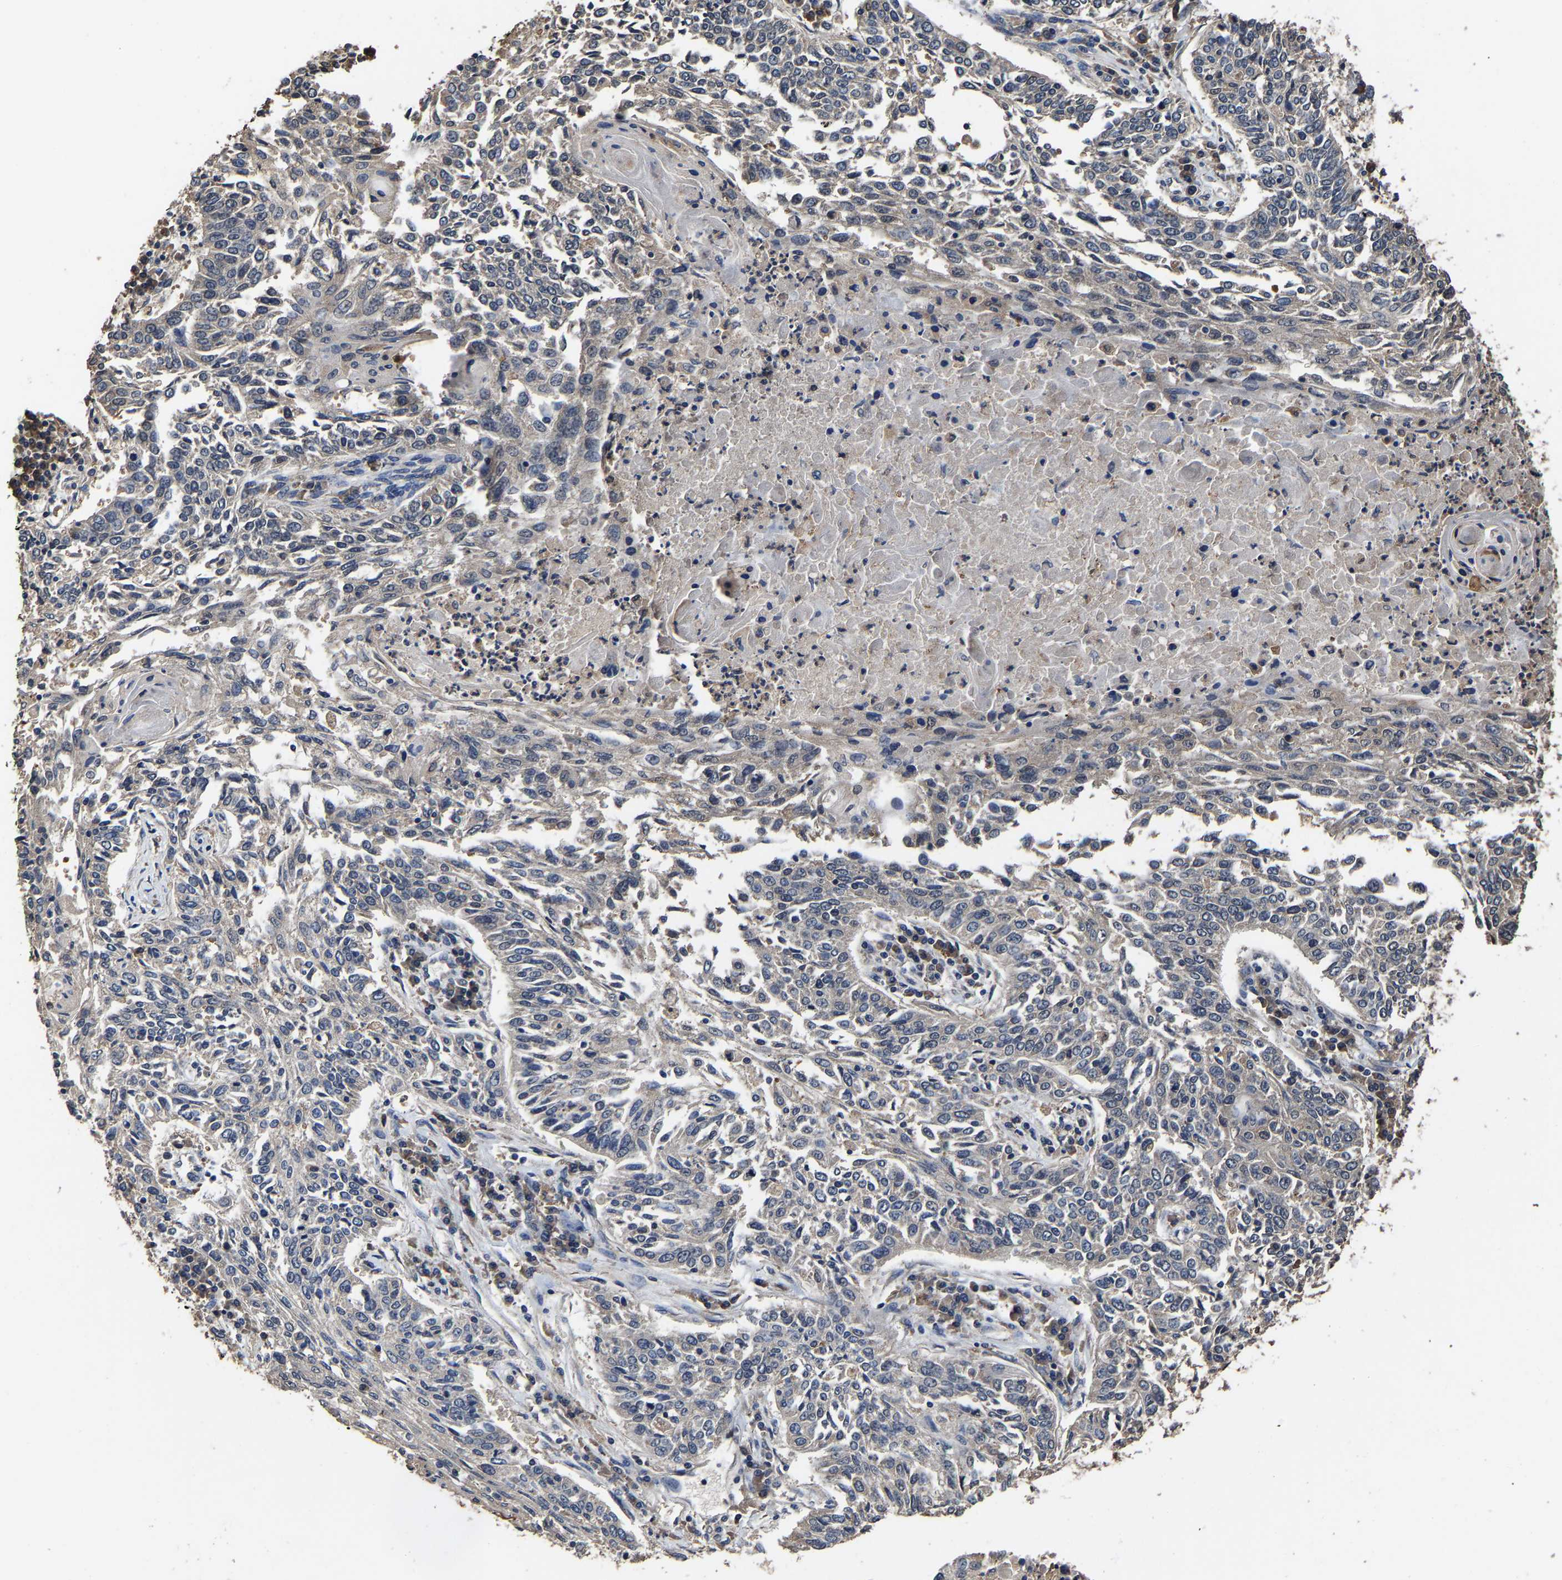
{"staining": {"intensity": "negative", "quantity": "none", "location": "none"}, "tissue": "lung cancer", "cell_type": "Tumor cells", "image_type": "cancer", "snomed": [{"axis": "morphology", "description": "Normal tissue, NOS"}, {"axis": "morphology", "description": "Squamous cell carcinoma, NOS"}, {"axis": "topography", "description": "Cartilage tissue"}, {"axis": "topography", "description": "Bronchus"}, {"axis": "topography", "description": "Lung"}], "caption": "Immunohistochemistry (IHC) image of neoplastic tissue: human lung cancer stained with DAB shows no significant protein staining in tumor cells. (Brightfield microscopy of DAB (3,3'-diaminobenzidine) IHC at high magnification).", "gene": "EBAG9", "patient": {"sex": "female", "age": 49}}